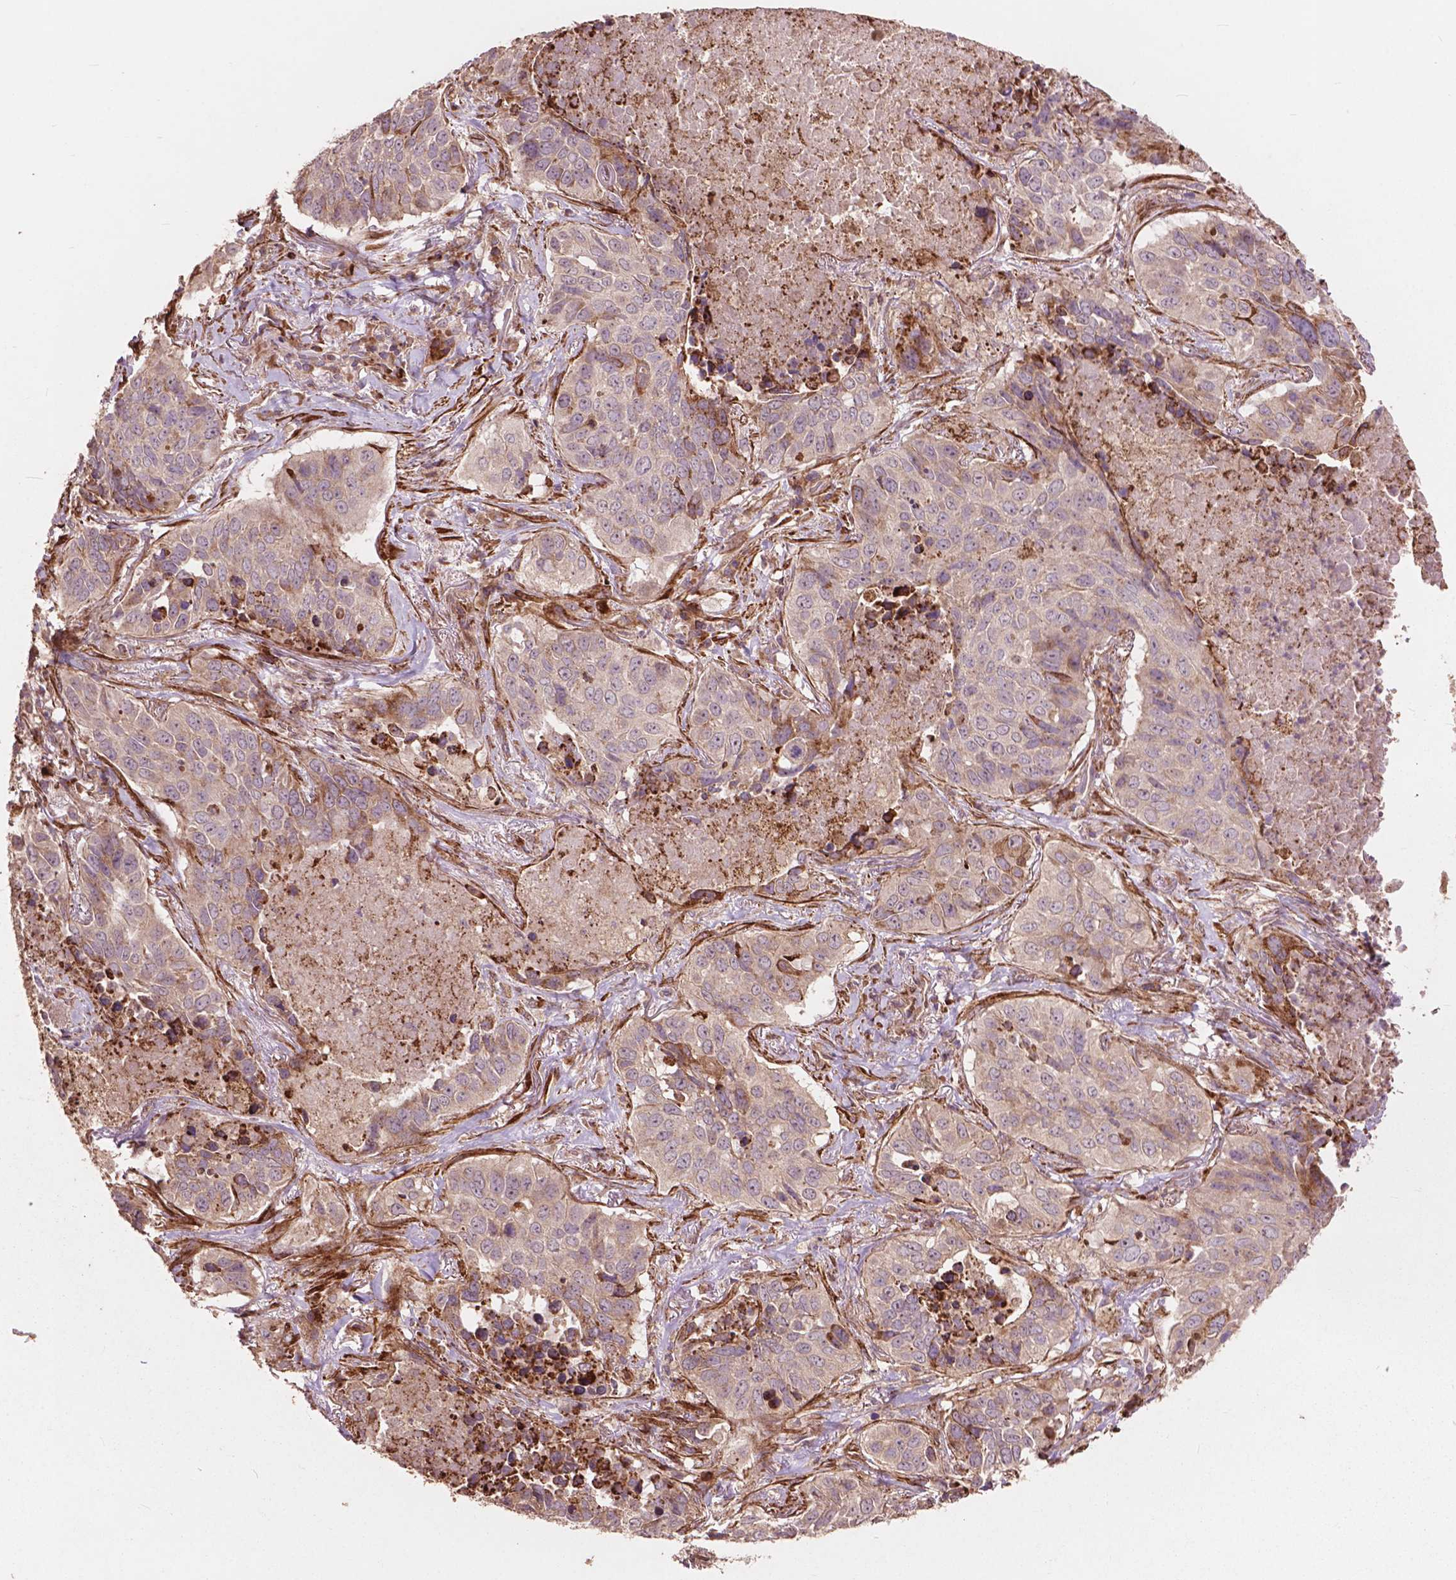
{"staining": {"intensity": "negative", "quantity": "none", "location": "none"}, "tissue": "lung cancer", "cell_type": "Tumor cells", "image_type": "cancer", "snomed": [{"axis": "morphology", "description": "Normal tissue, NOS"}, {"axis": "morphology", "description": "Squamous cell carcinoma, NOS"}, {"axis": "topography", "description": "Bronchus"}, {"axis": "topography", "description": "Lung"}], "caption": "DAB immunohistochemical staining of lung cancer (squamous cell carcinoma) exhibits no significant staining in tumor cells. (DAB (3,3'-diaminobenzidine) immunohistochemistry (IHC) with hematoxylin counter stain).", "gene": "FNIP1", "patient": {"sex": "male", "age": 64}}